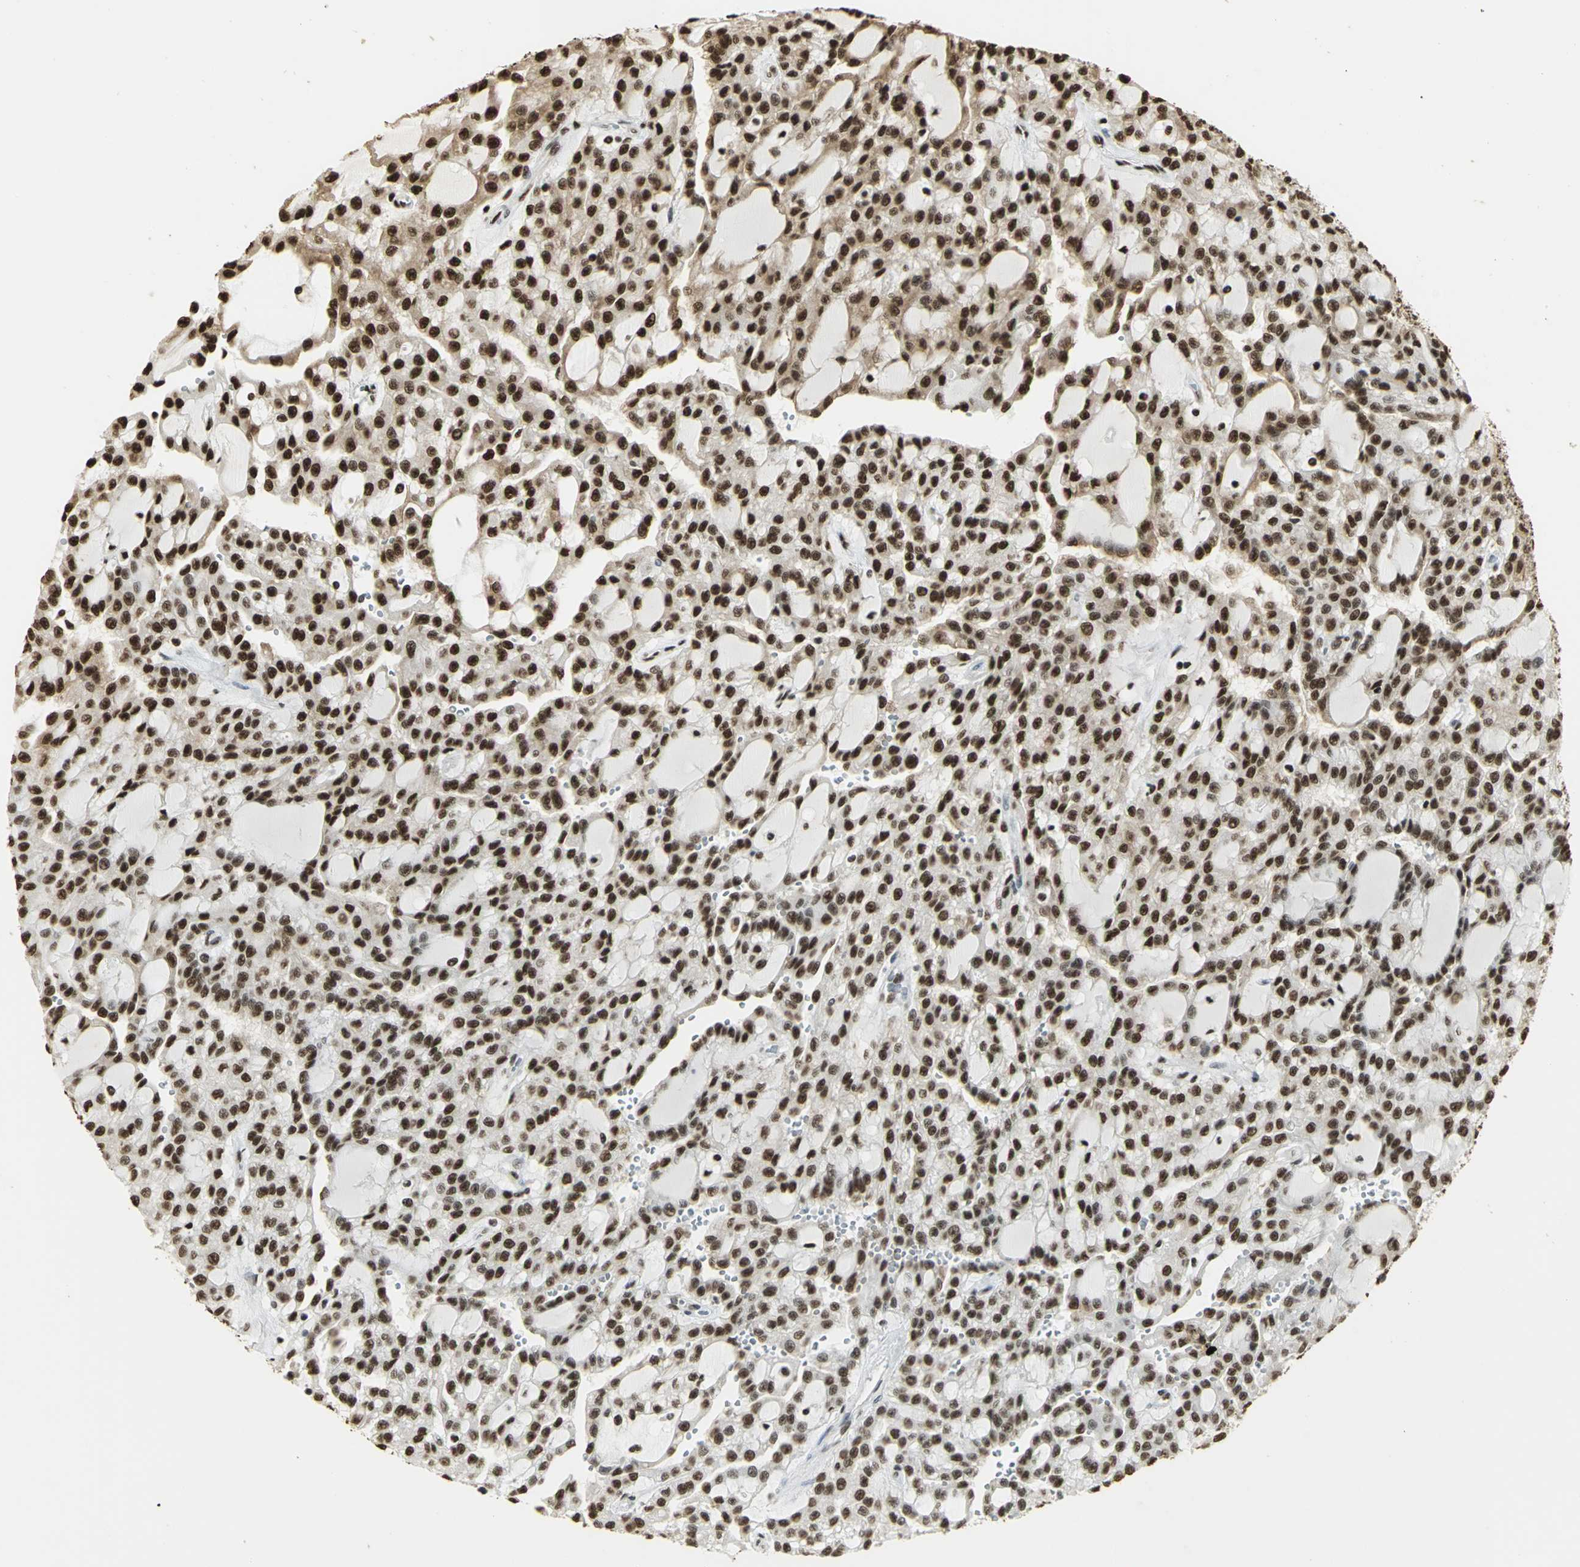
{"staining": {"intensity": "strong", "quantity": ">75%", "location": "cytoplasmic/membranous,nuclear"}, "tissue": "renal cancer", "cell_type": "Tumor cells", "image_type": "cancer", "snomed": [{"axis": "morphology", "description": "Adenocarcinoma, NOS"}, {"axis": "topography", "description": "Kidney"}], "caption": "Human renal cancer (adenocarcinoma) stained for a protein (brown) demonstrates strong cytoplasmic/membranous and nuclear positive positivity in approximately >75% of tumor cells.", "gene": "SET", "patient": {"sex": "male", "age": 63}}